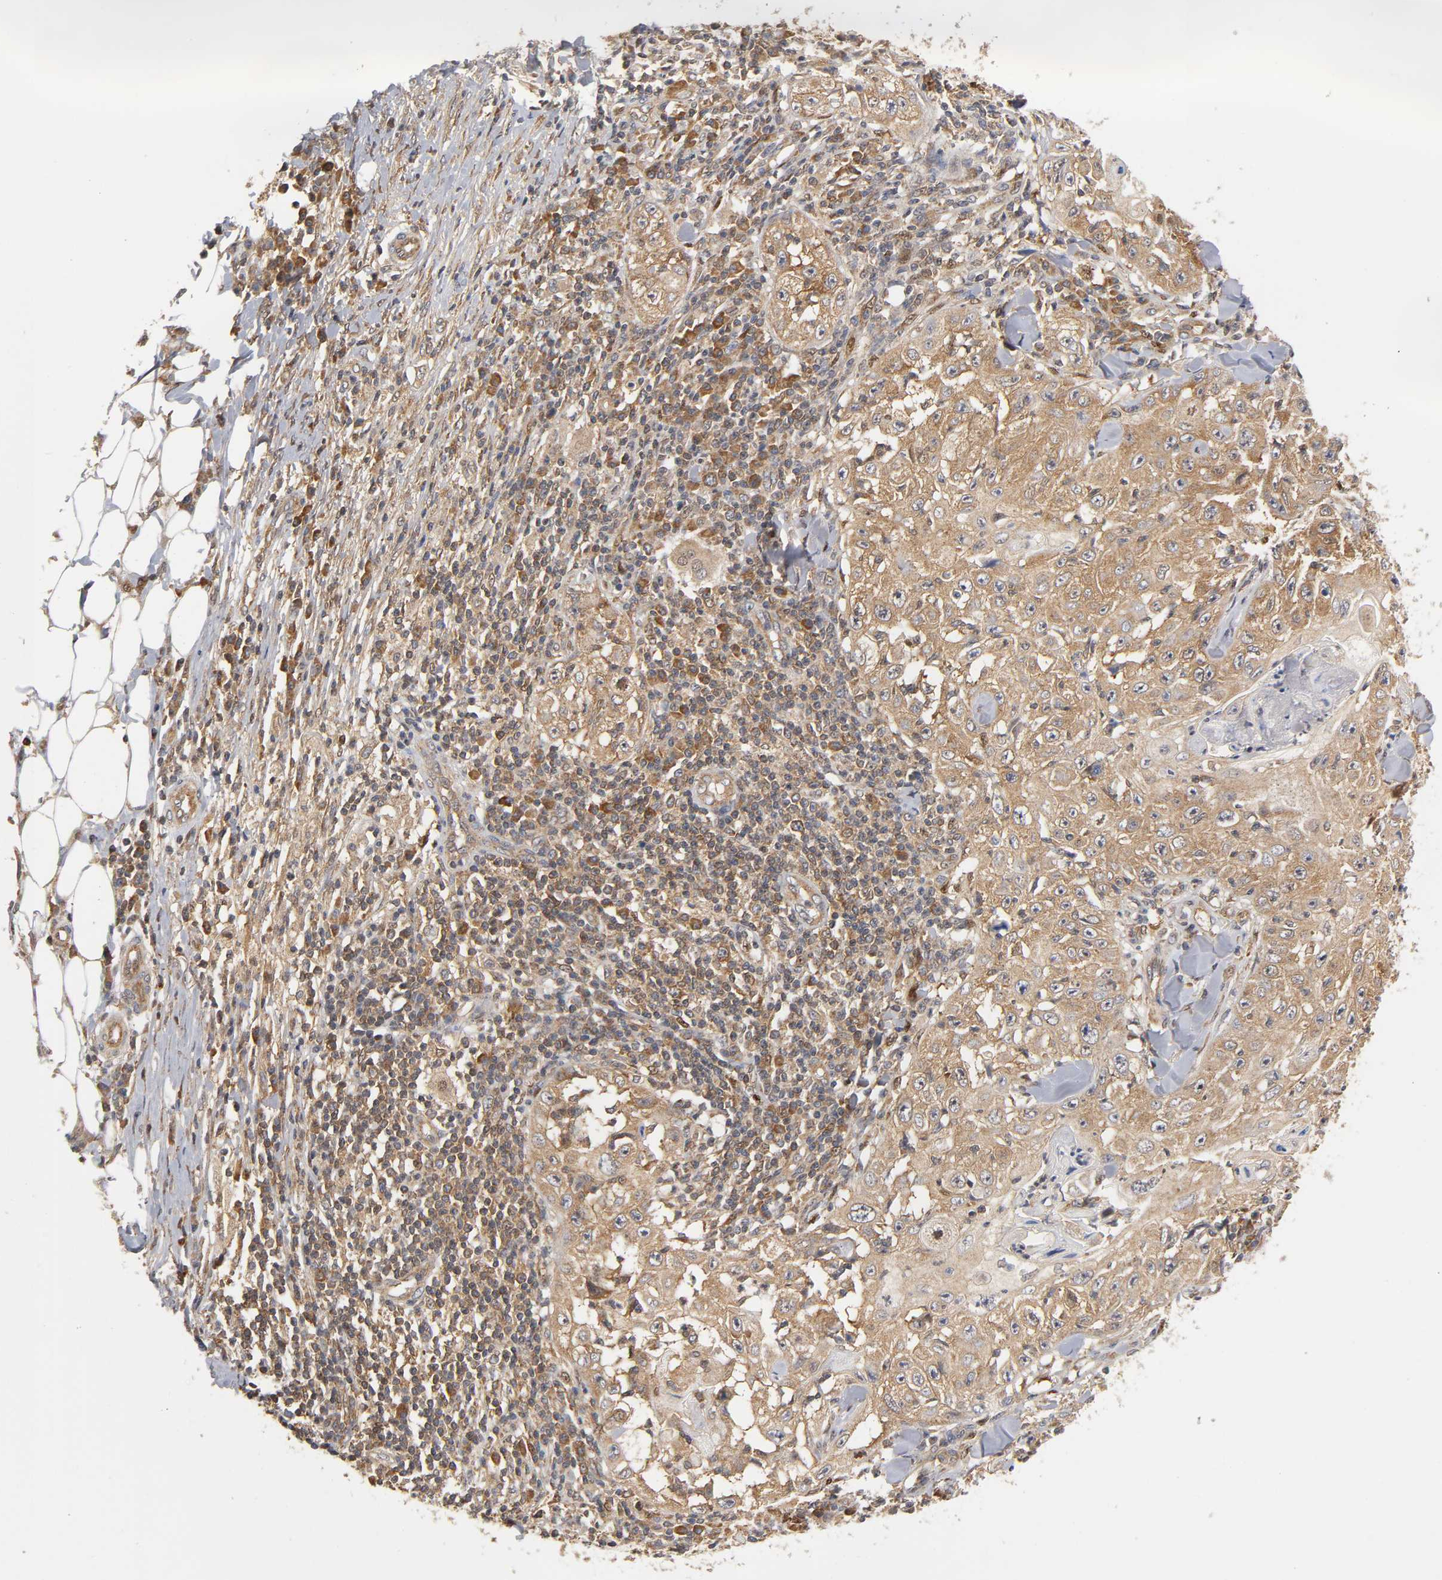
{"staining": {"intensity": "moderate", "quantity": ">75%", "location": "cytoplasmic/membranous"}, "tissue": "skin cancer", "cell_type": "Tumor cells", "image_type": "cancer", "snomed": [{"axis": "morphology", "description": "Squamous cell carcinoma, NOS"}, {"axis": "topography", "description": "Skin"}], "caption": "A histopathology image of human skin squamous cell carcinoma stained for a protein reveals moderate cytoplasmic/membranous brown staining in tumor cells.", "gene": "PAFAH1B1", "patient": {"sex": "male", "age": 86}}